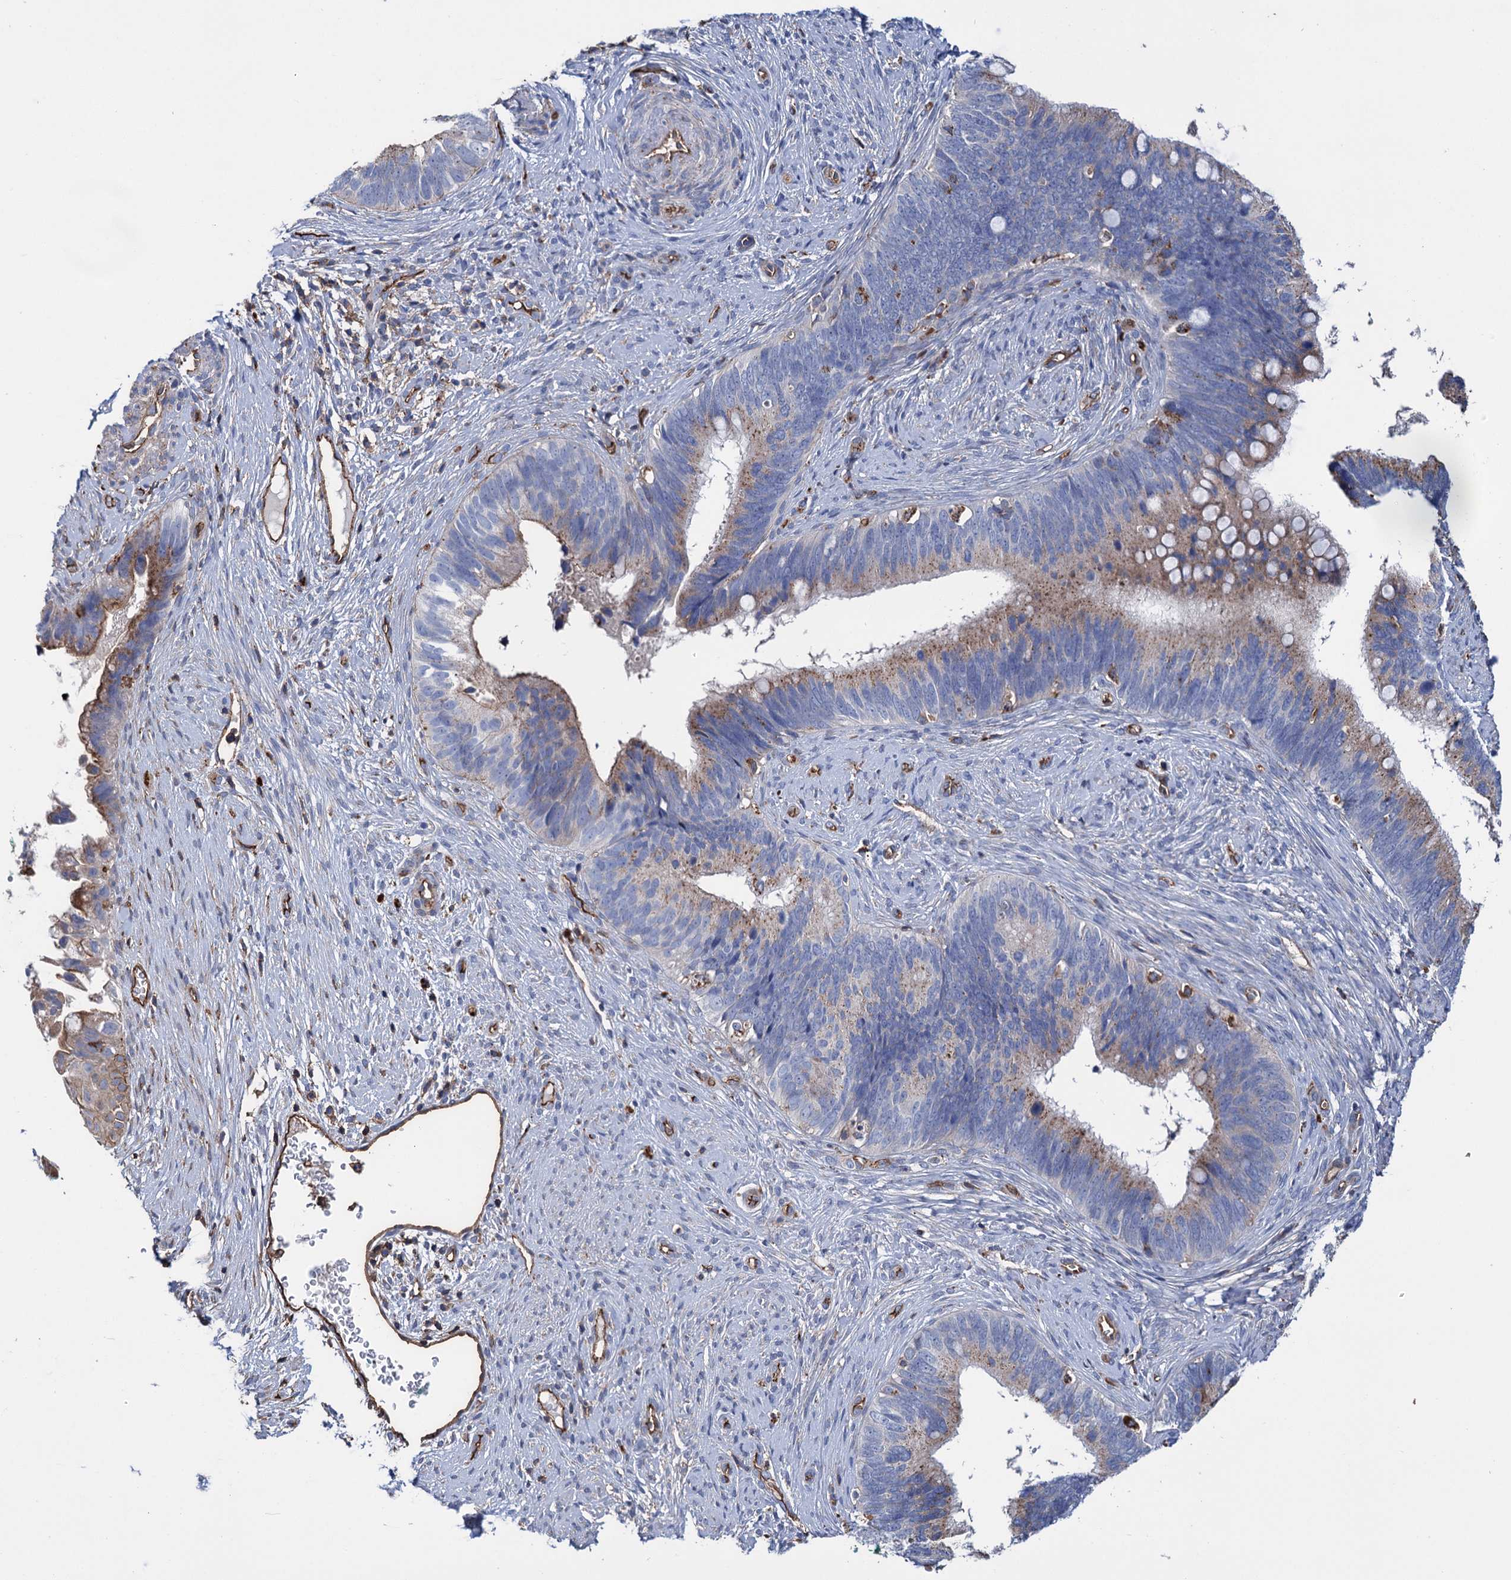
{"staining": {"intensity": "weak", "quantity": ">75%", "location": "cytoplasmic/membranous"}, "tissue": "cervical cancer", "cell_type": "Tumor cells", "image_type": "cancer", "snomed": [{"axis": "morphology", "description": "Adenocarcinoma, NOS"}, {"axis": "topography", "description": "Cervix"}], "caption": "Cervical cancer was stained to show a protein in brown. There is low levels of weak cytoplasmic/membranous staining in about >75% of tumor cells.", "gene": "SCPEP1", "patient": {"sex": "female", "age": 42}}